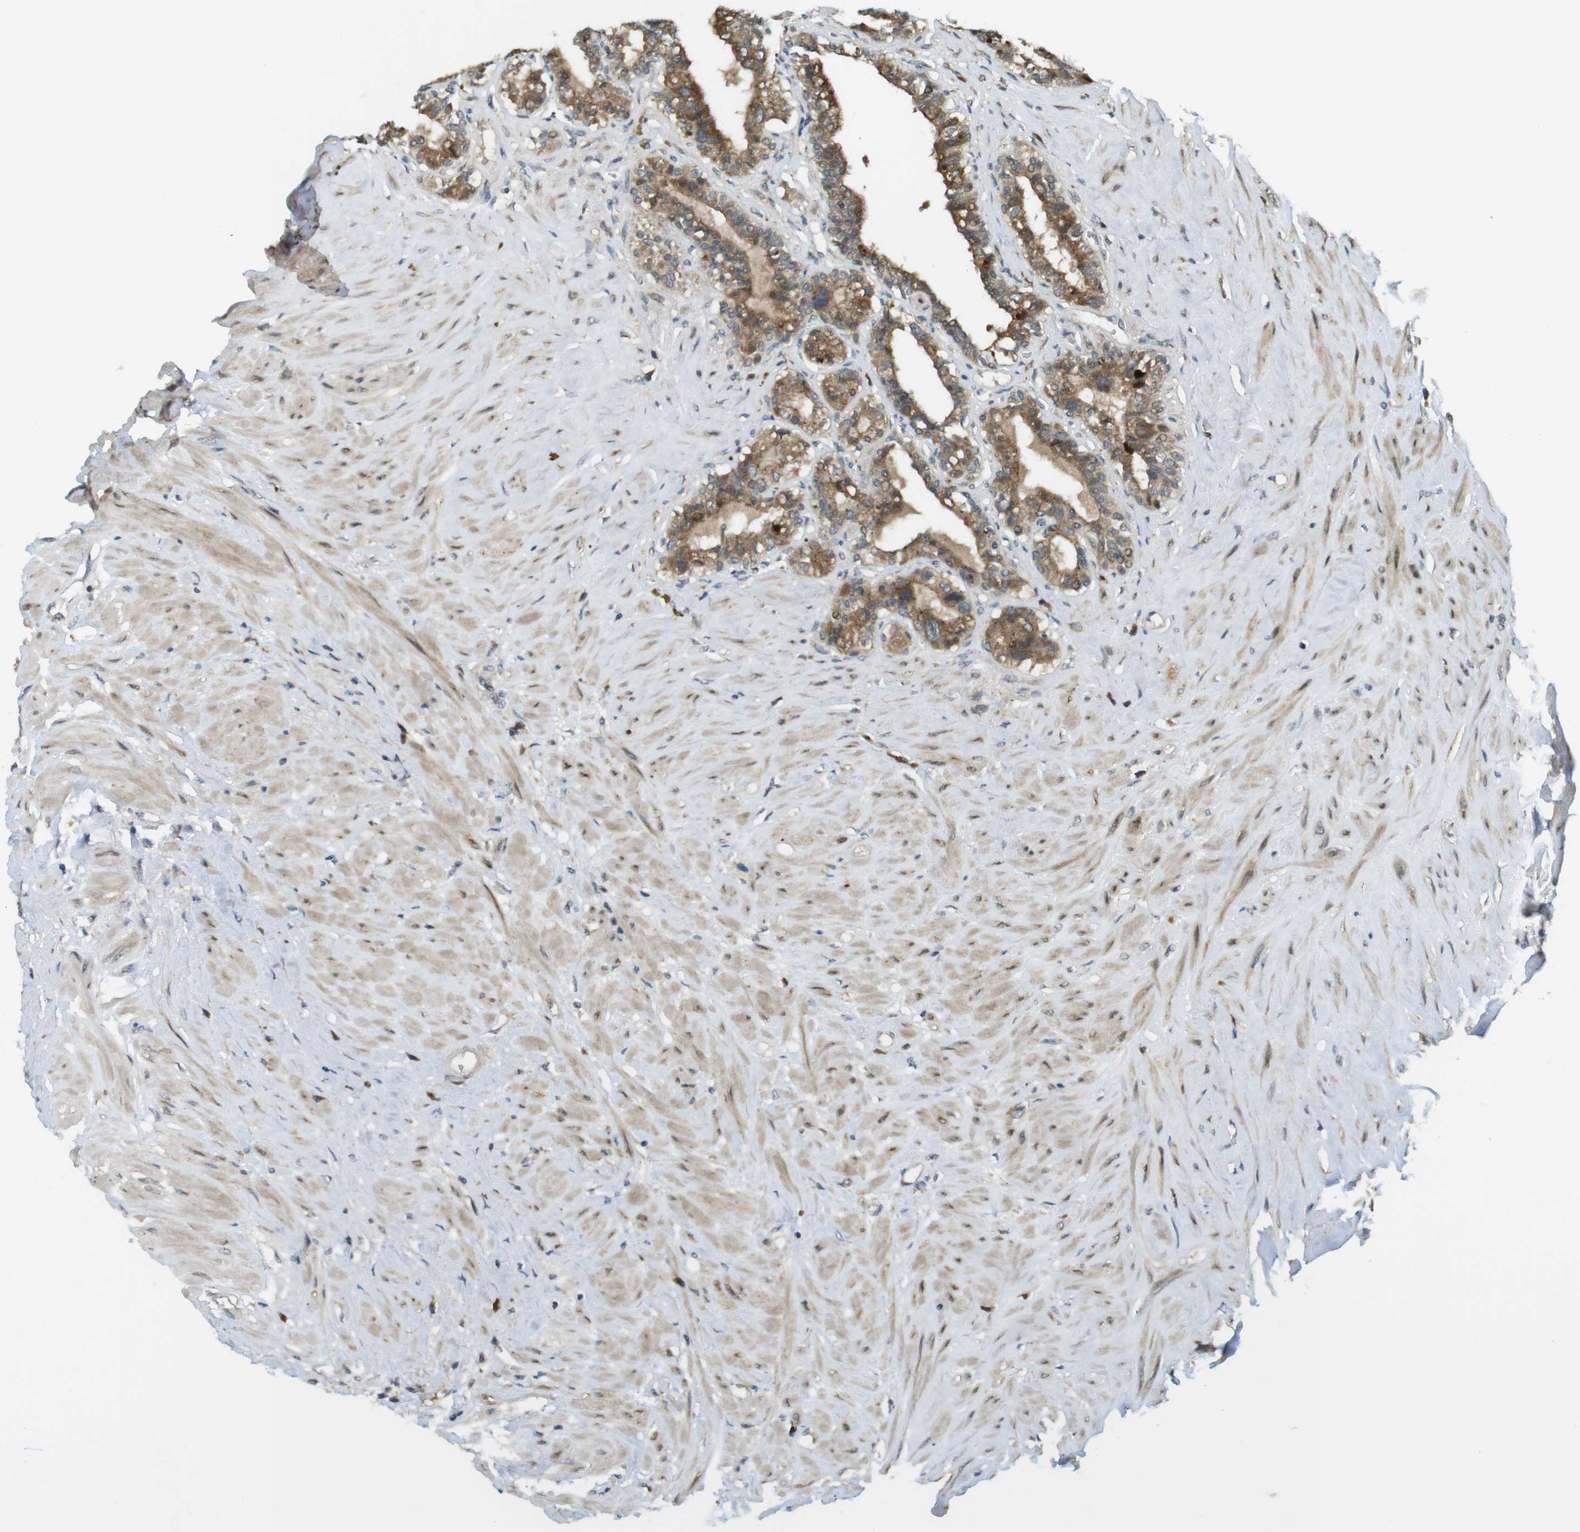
{"staining": {"intensity": "moderate", "quantity": ">75%", "location": "cytoplasmic/membranous"}, "tissue": "seminal vesicle", "cell_type": "Glandular cells", "image_type": "normal", "snomed": [{"axis": "morphology", "description": "Normal tissue, NOS"}, {"axis": "topography", "description": "Seminal veicle"}], "caption": "An image of seminal vesicle stained for a protein demonstrates moderate cytoplasmic/membranous brown staining in glandular cells.", "gene": "CLRN3", "patient": {"sex": "male", "age": 63}}